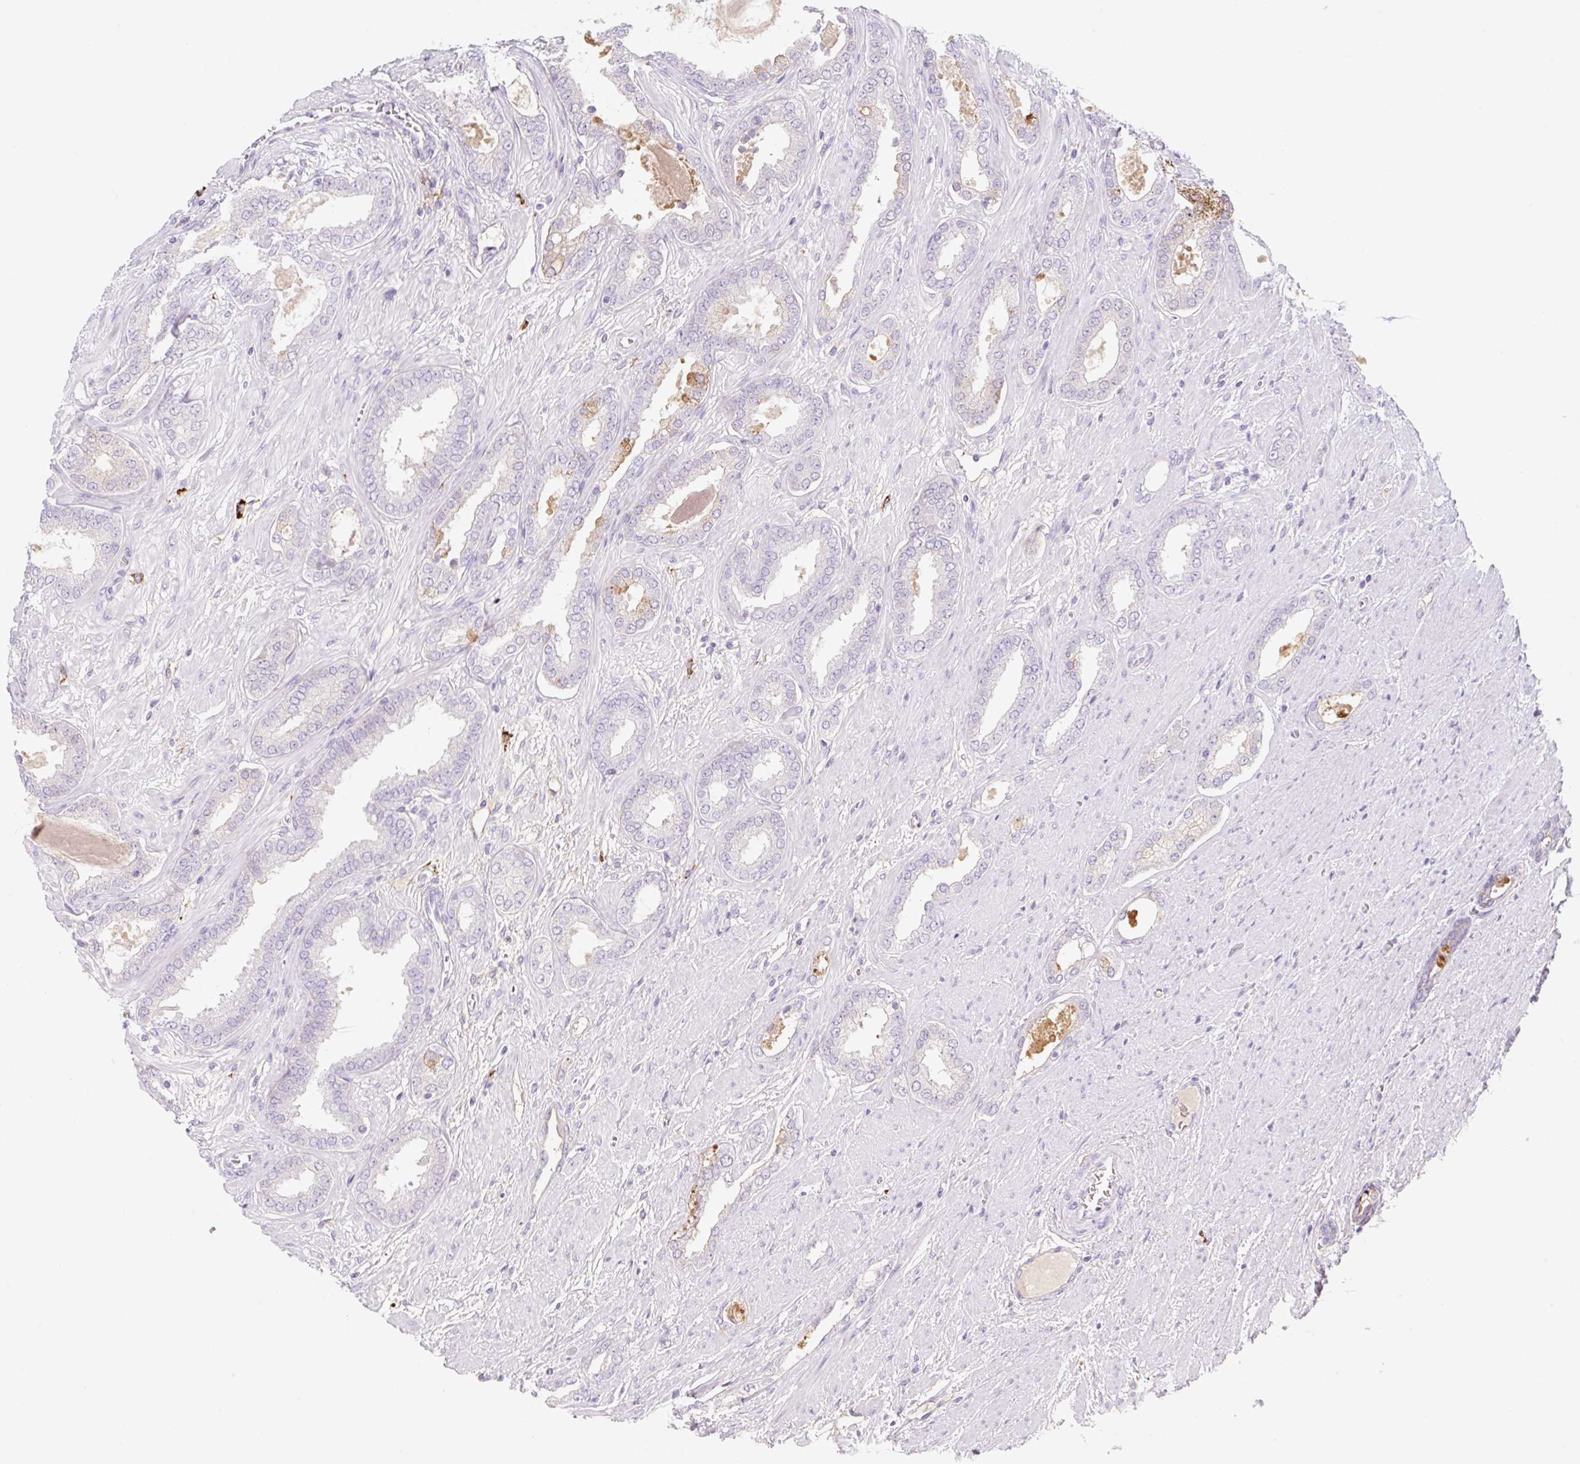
{"staining": {"intensity": "moderate", "quantity": "25%-75%", "location": "cytoplasmic/membranous"}, "tissue": "prostate cancer", "cell_type": "Tumor cells", "image_type": "cancer", "snomed": [{"axis": "morphology", "description": "Adenocarcinoma, High grade"}, {"axis": "topography", "description": "Prostate"}], "caption": "Protein expression by IHC reveals moderate cytoplasmic/membranous positivity in about 25%-75% of tumor cells in prostate cancer.", "gene": "LYVE1", "patient": {"sex": "male", "age": 58}}